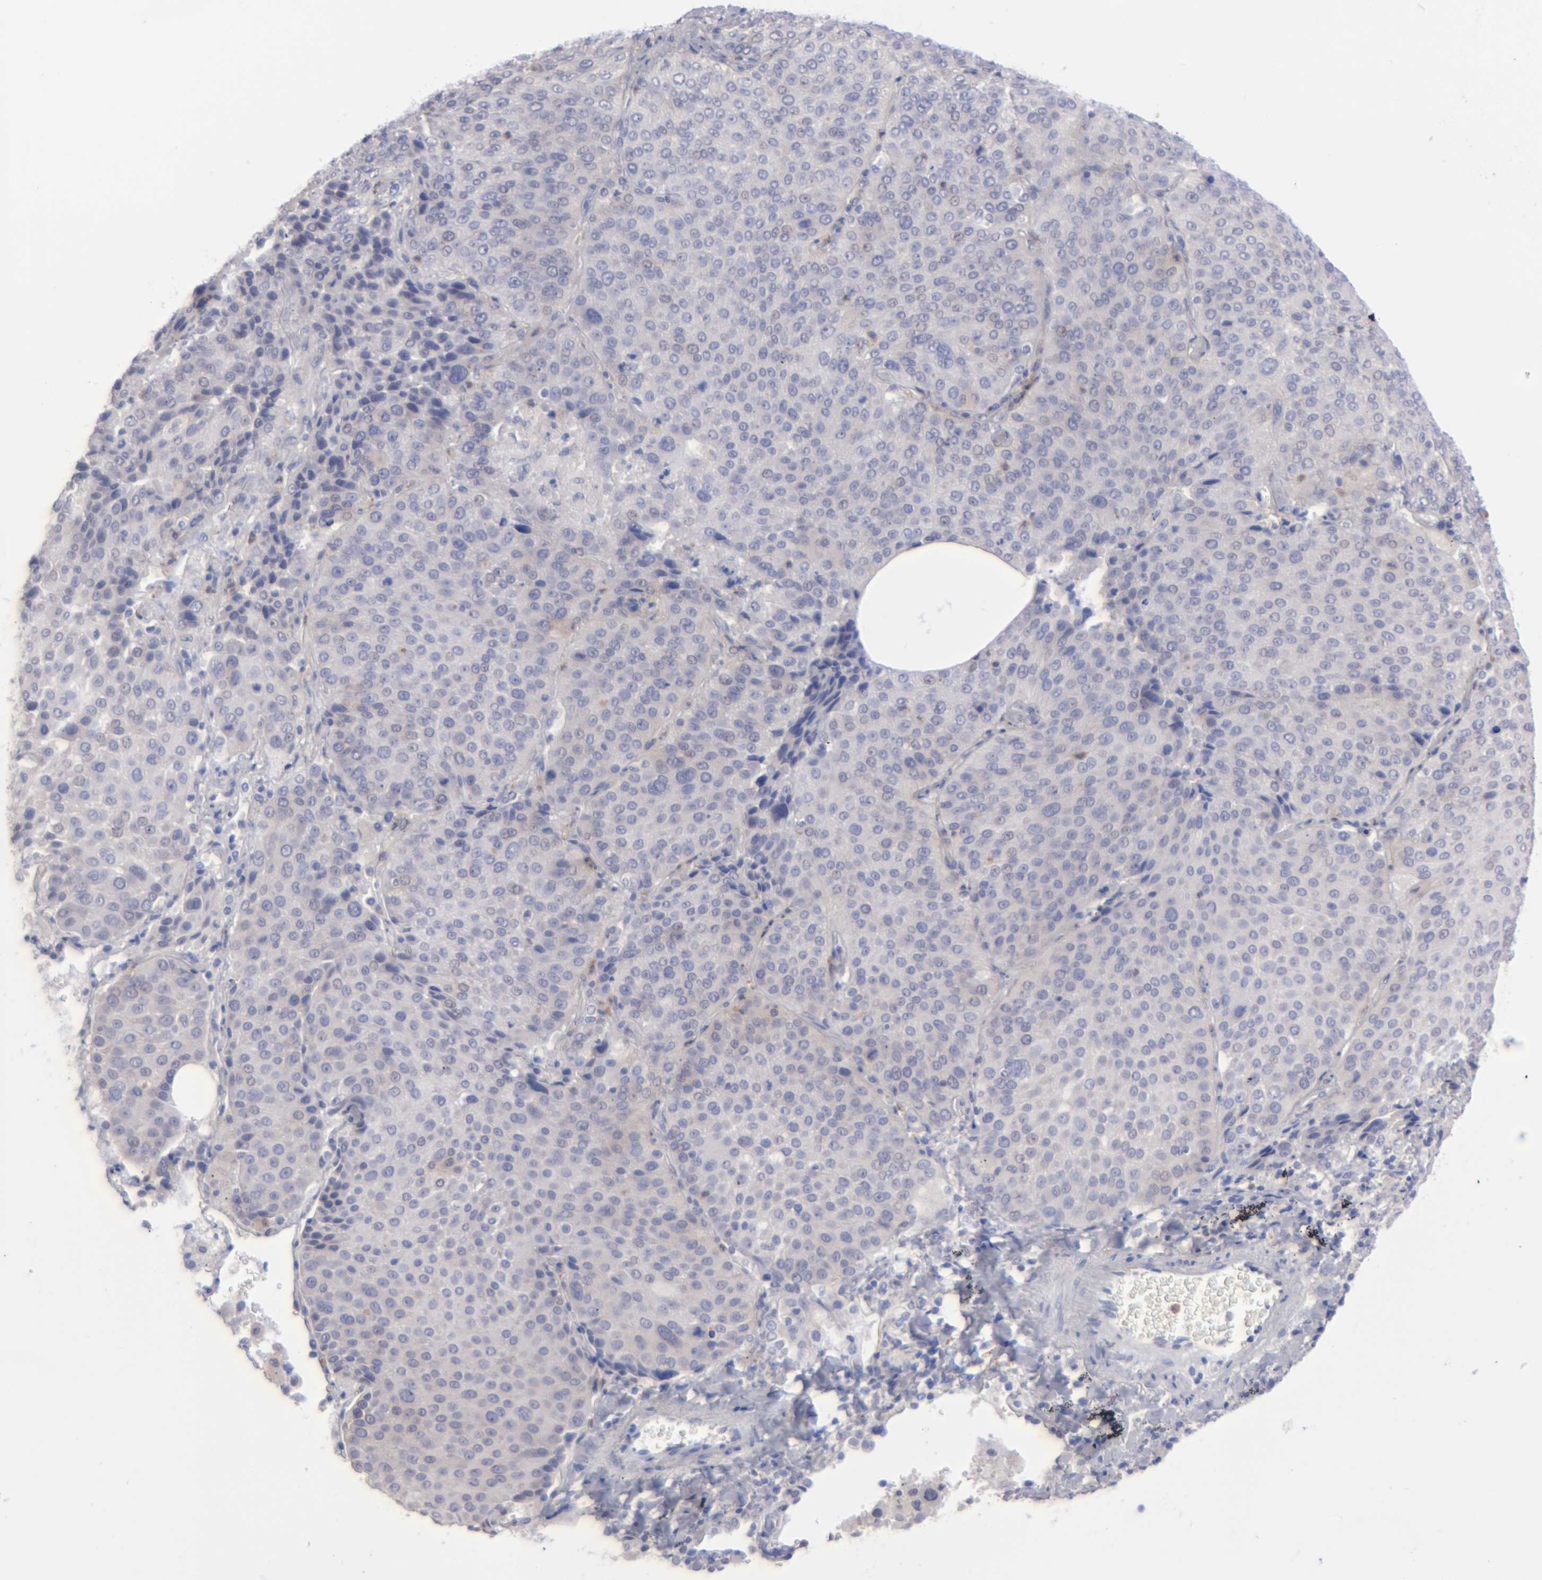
{"staining": {"intensity": "negative", "quantity": "none", "location": "none"}, "tissue": "lung cancer", "cell_type": "Tumor cells", "image_type": "cancer", "snomed": [{"axis": "morphology", "description": "Squamous cell carcinoma, NOS"}, {"axis": "topography", "description": "Lung"}], "caption": "Photomicrograph shows no protein expression in tumor cells of lung squamous cell carcinoma tissue.", "gene": "MGAM", "patient": {"sex": "male", "age": 54}}